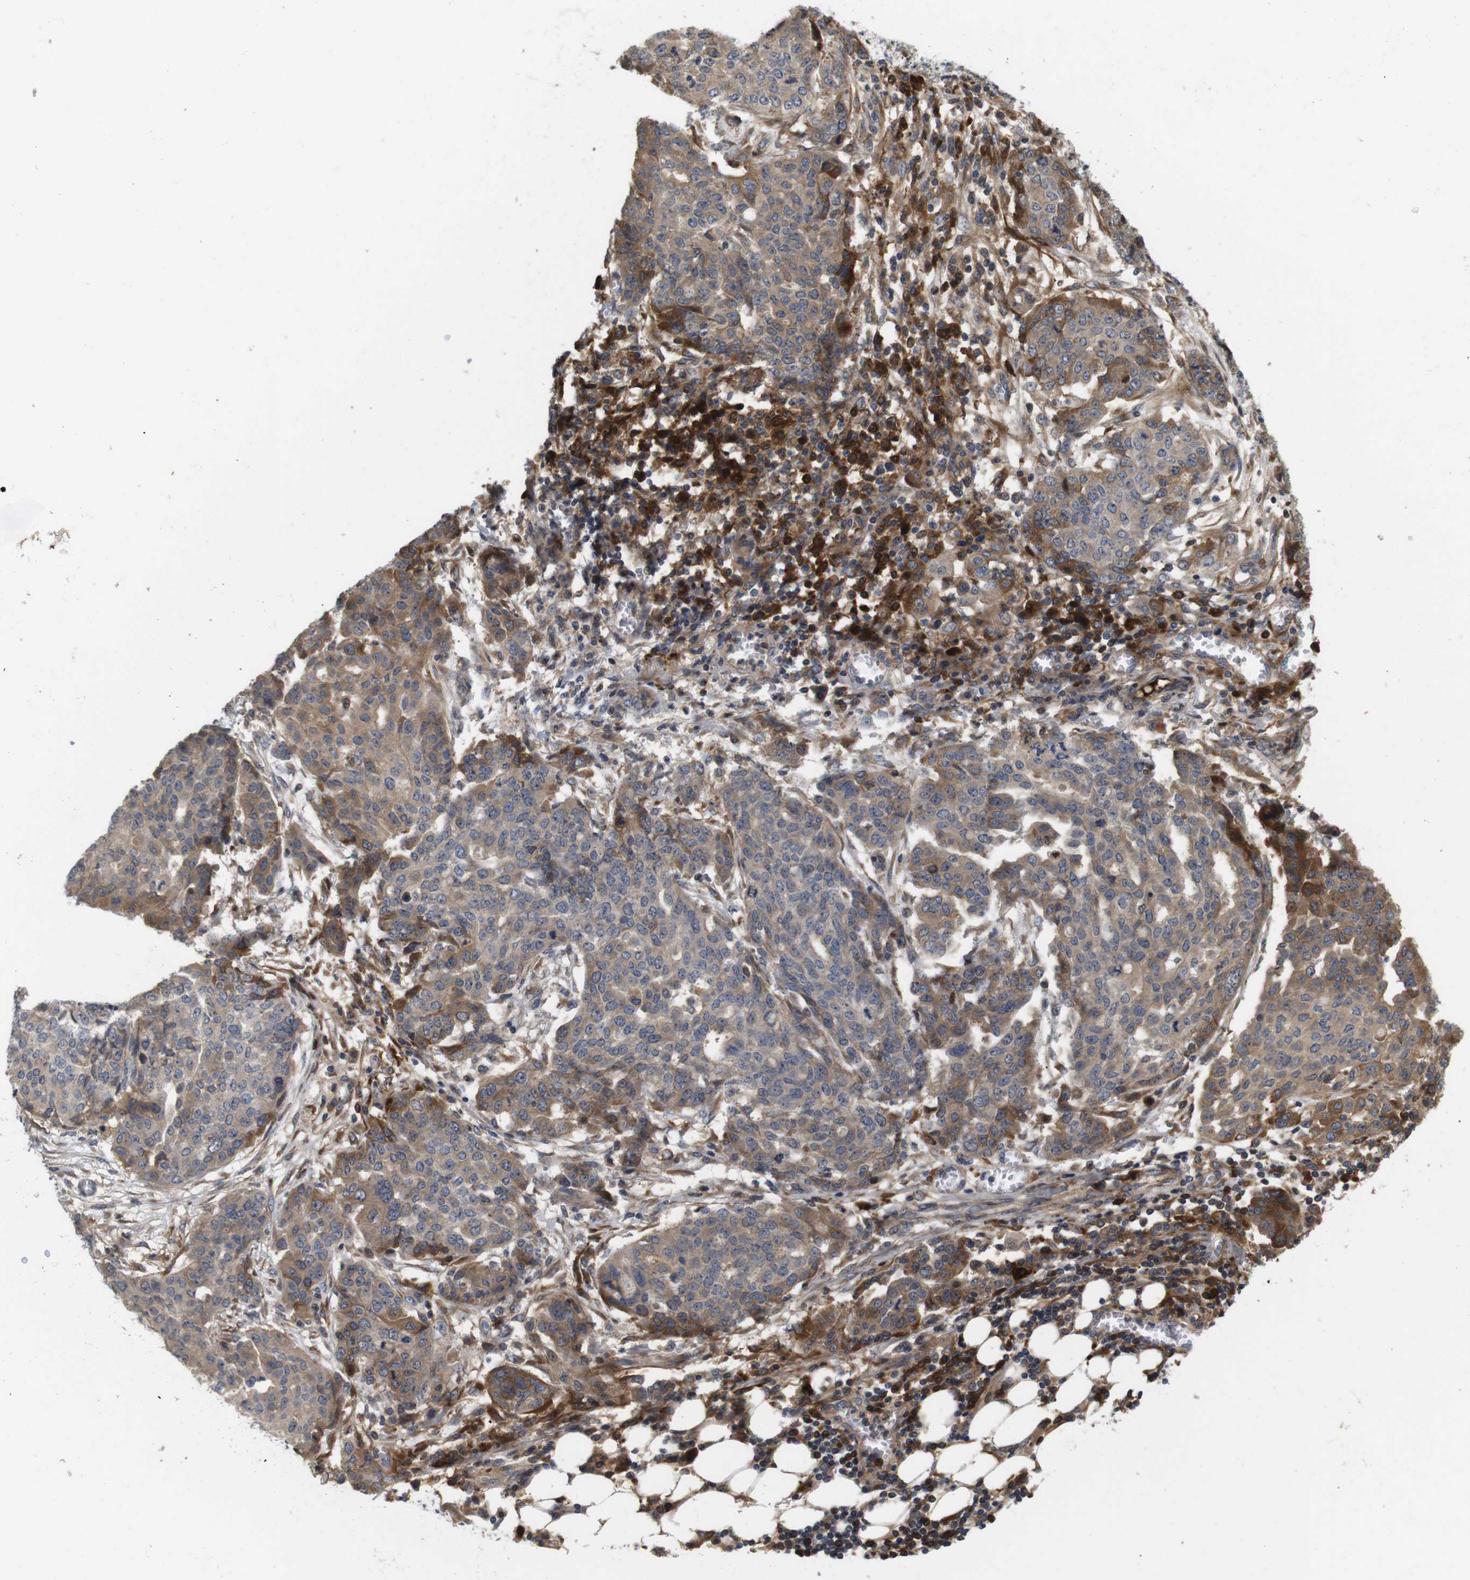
{"staining": {"intensity": "moderate", "quantity": "25%-75%", "location": "cytoplasmic/membranous"}, "tissue": "ovarian cancer", "cell_type": "Tumor cells", "image_type": "cancer", "snomed": [{"axis": "morphology", "description": "Cystadenocarcinoma, serous, NOS"}, {"axis": "topography", "description": "Soft tissue"}, {"axis": "topography", "description": "Ovary"}], "caption": "Immunohistochemistry staining of ovarian cancer (serous cystadenocarcinoma), which displays medium levels of moderate cytoplasmic/membranous positivity in about 25%-75% of tumor cells indicating moderate cytoplasmic/membranous protein expression. The staining was performed using DAB (3,3'-diaminobenzidine) (brown) for protein detection and nuclei were counterstained in hematoxylin (blue).", "gene": "SPRY3", "patient": {"sex": "female", "age": 57}}